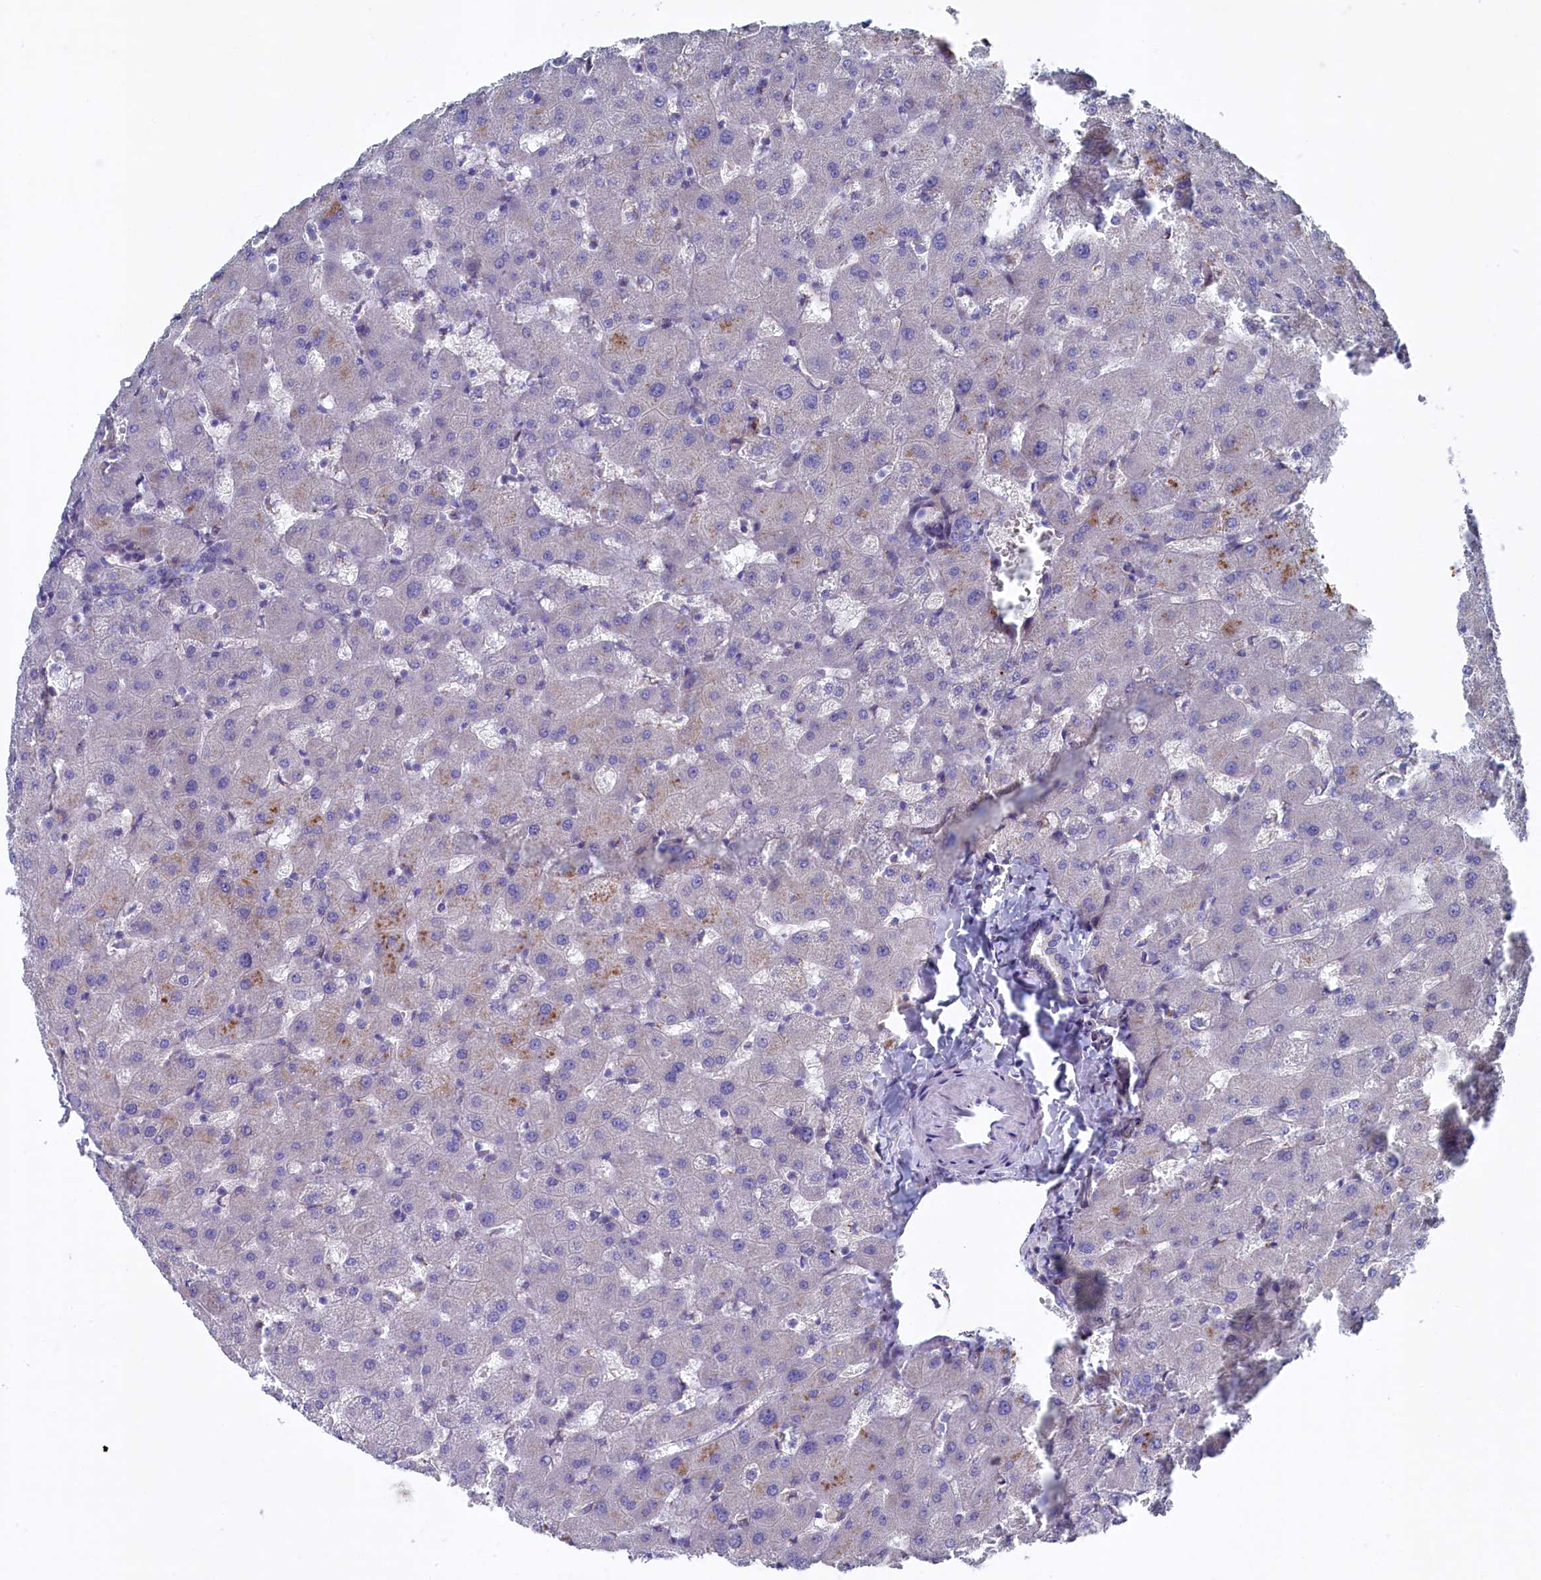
{"staining": {"intensity": "negative", "quantity": "none", "location": "none"}, "tissue": "liver", "cell_type": "Cholangiocytes", "image_type": "normal", "snomed": [{"axis": "morphology", "description": "Normal tissue, NOS"}, {"axis": "topography", "description": "Liver"}], "caption": "Immunohistochemistry (IHC) of normal human liver shows no positivity in cholangiocytes. Nuclei are stained in blue.", "gene": "GPR108", "patient": {"sex": "female", "age": 63}}